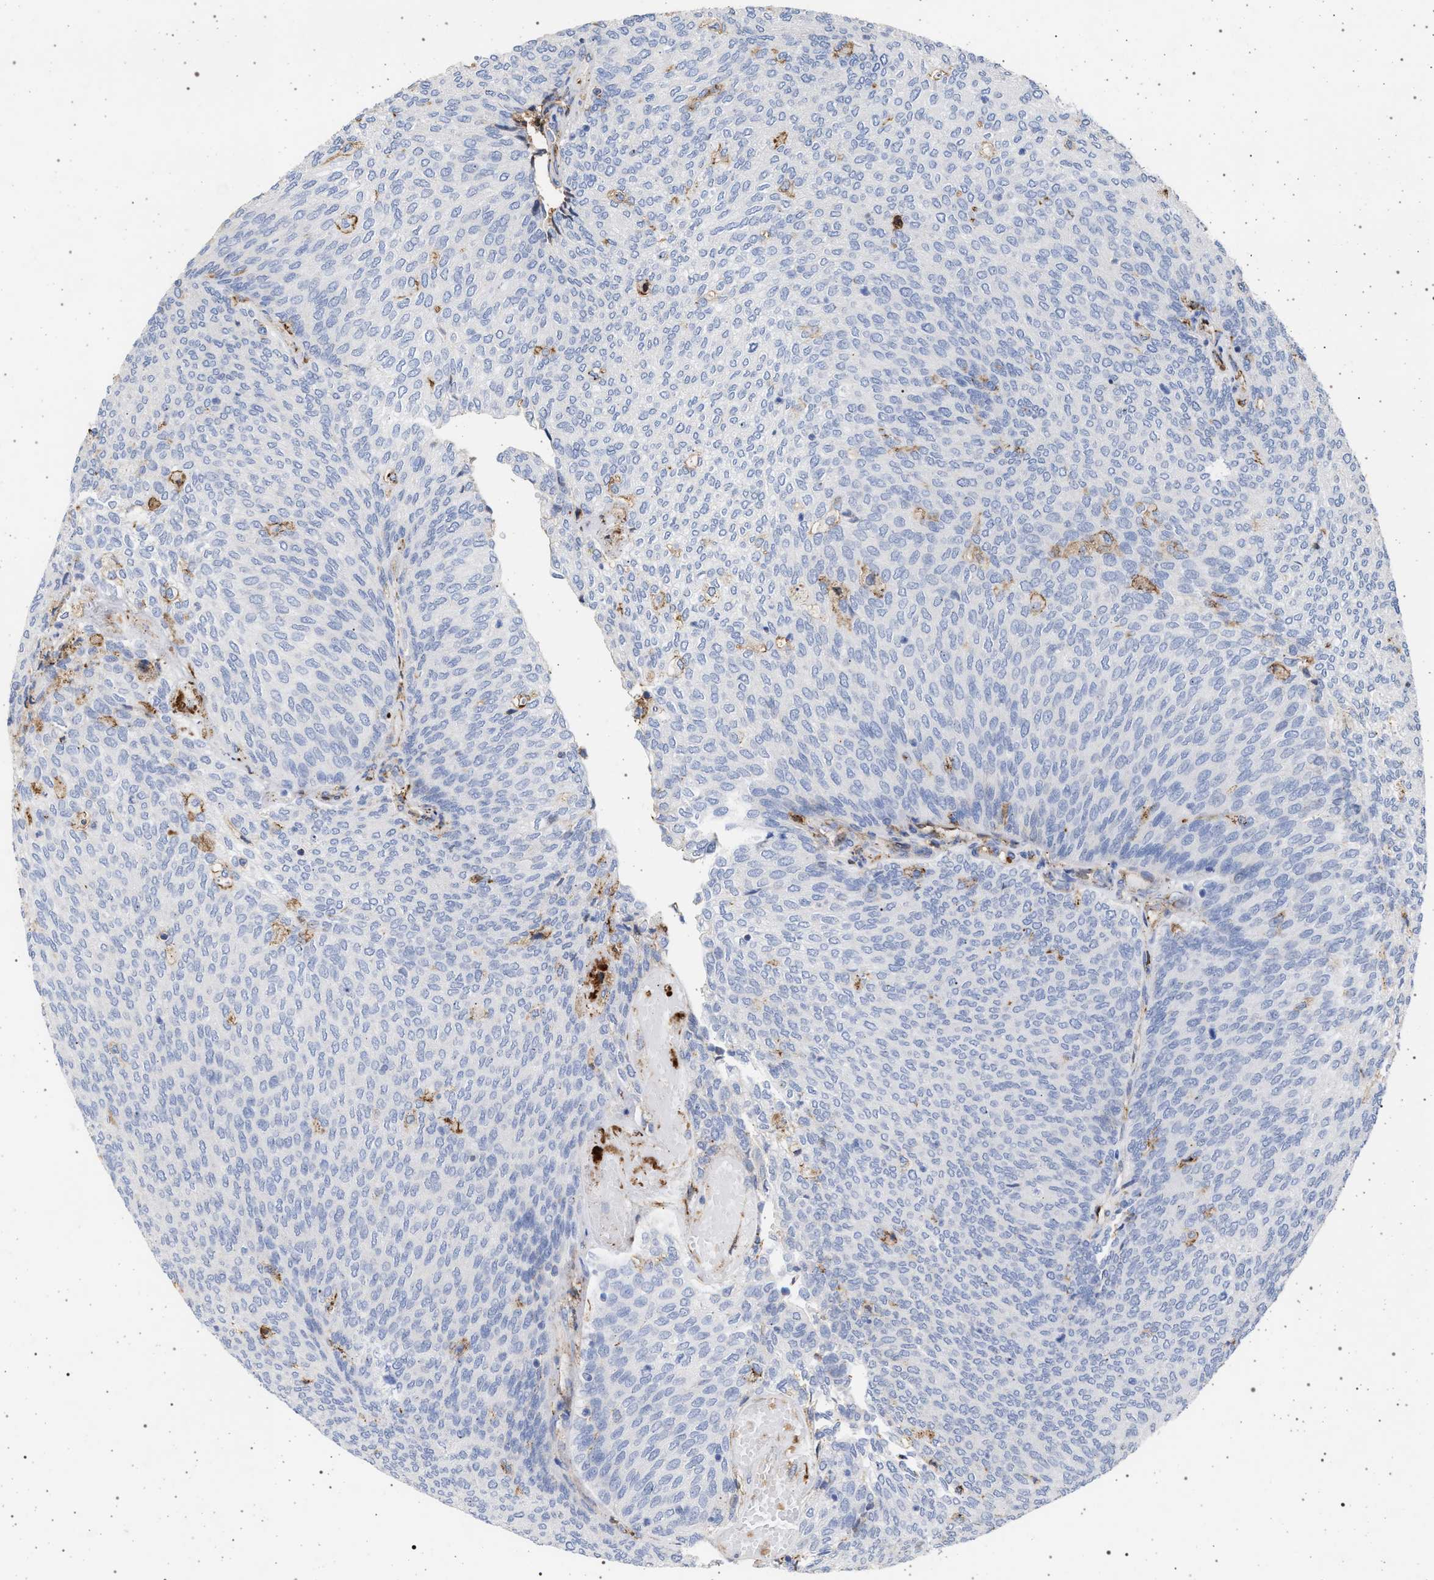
{"staining": {"intensity": "negative", "quantity": "none", "location": "none"}, "tissue": "urothelial cancer", "cell_type": "Tumor cells", "image_type": "cancer", "snomed": [{"axis": "morphology", "description": "Urothelial carcinoma, Low grade"}, {"axis": "topography", "description": "Urinary bladder"}], "caption": "A photomicrograph of urothelial carcinoma (low-grade) stained for a protein demonstrates no brown staining in tumor cells.", "gene": "PLG", "patient": {"sex": "female", "age": 79}}